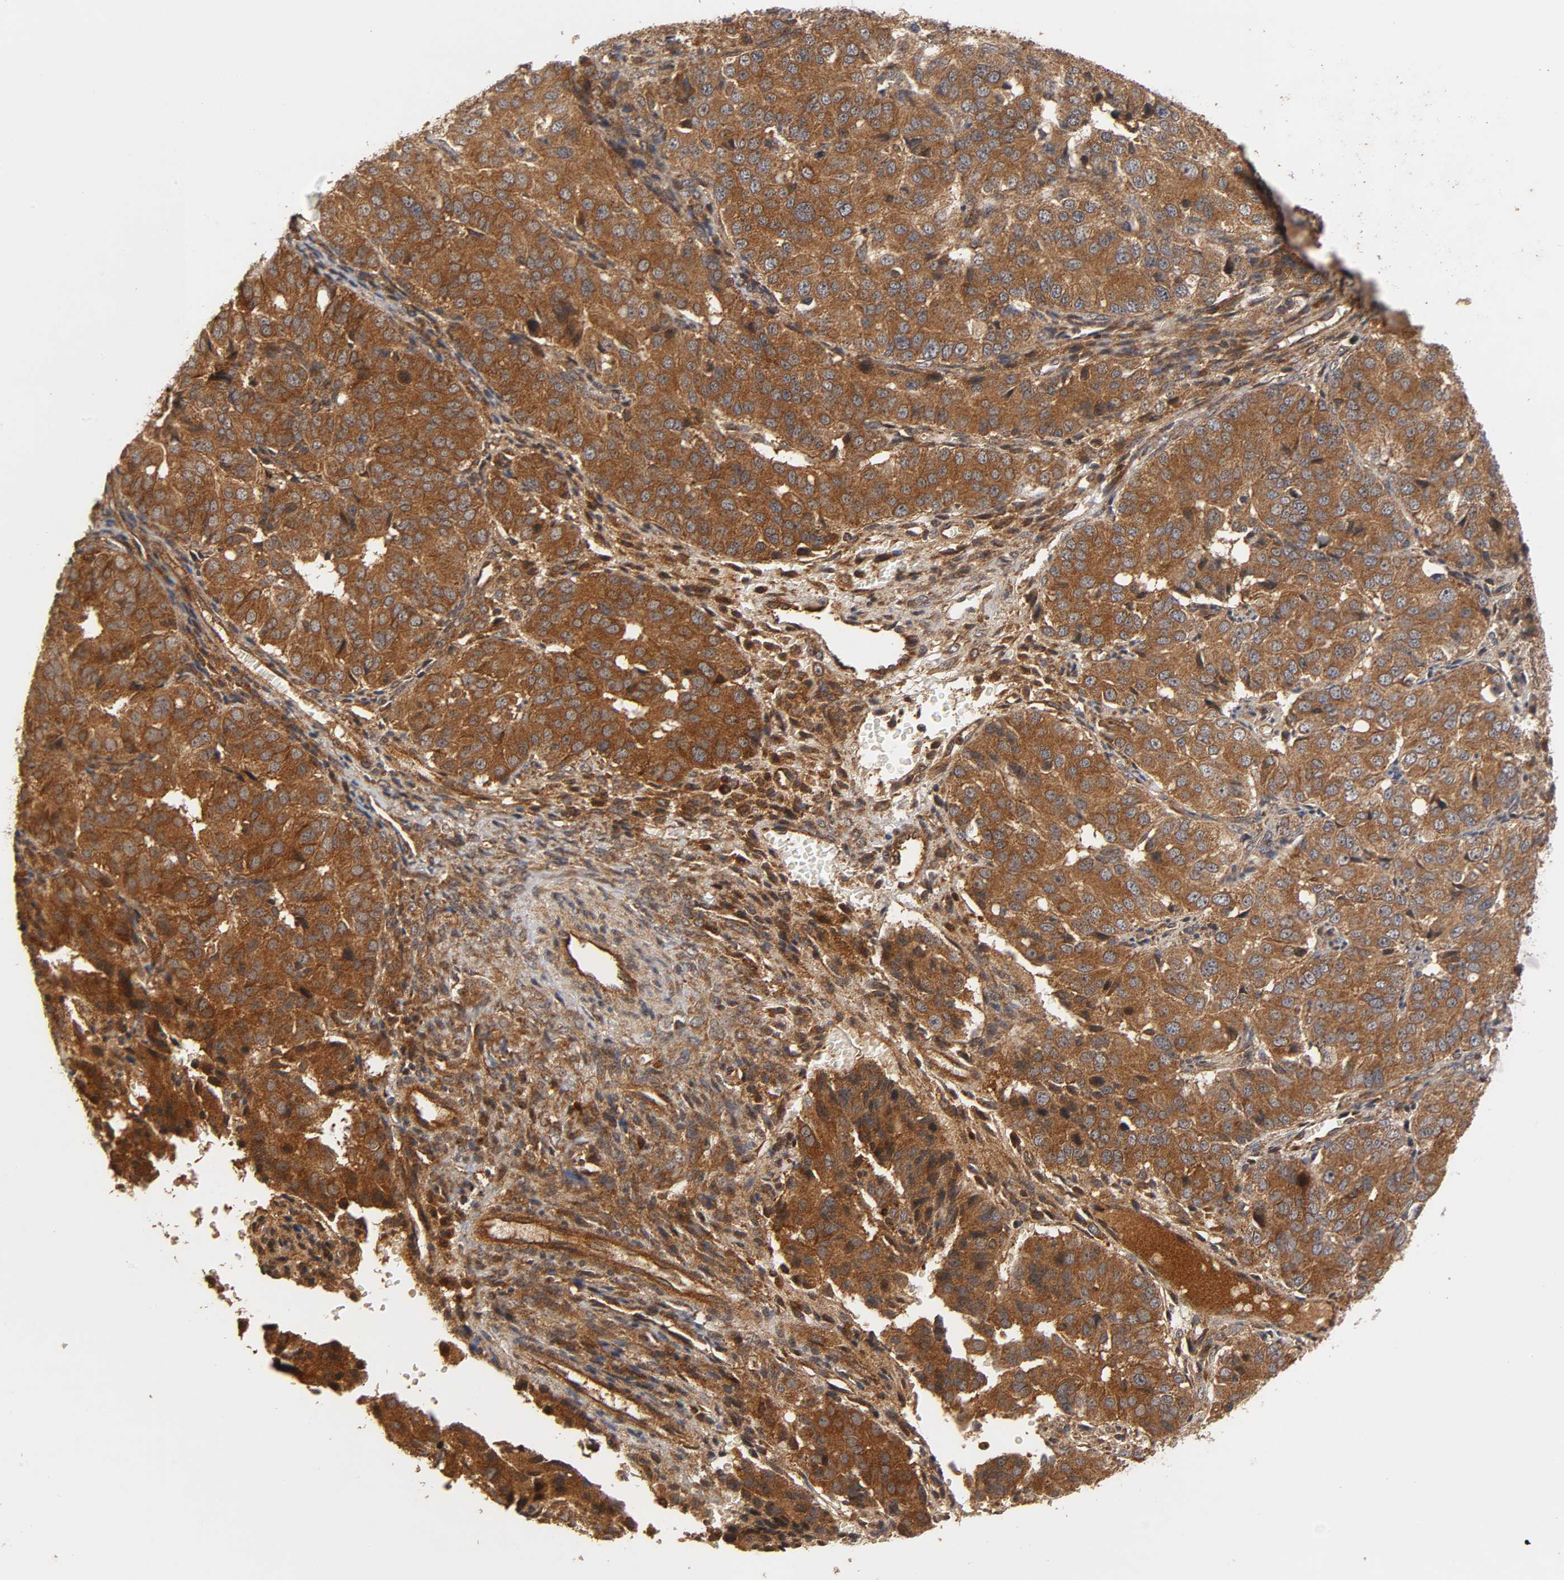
{"staining": {"intensity": "strong", "quantity": ">75%", "location": "cytoplasmic/membranous"}, "tissue": "ovarian cancer", "cell_type": "Tumor cells", "image_type": "cancer", "snomed": [{"axis": "morphology", "description": "Carcinoma, endometroid"}, {"axis": "topography", "description": "Ovary"}], "caption": "This histopathology image shows ovarian cancer (endometroid carcinoma) stained with immunohistochemistry to label a protein in brown. The cytoplasmic/membranous of tumor cells show strong positivity for the protein. Nuclei are counter-stained blue.", "gene": "IKBKB", "patient": {"sex": "female", "age": 51}}